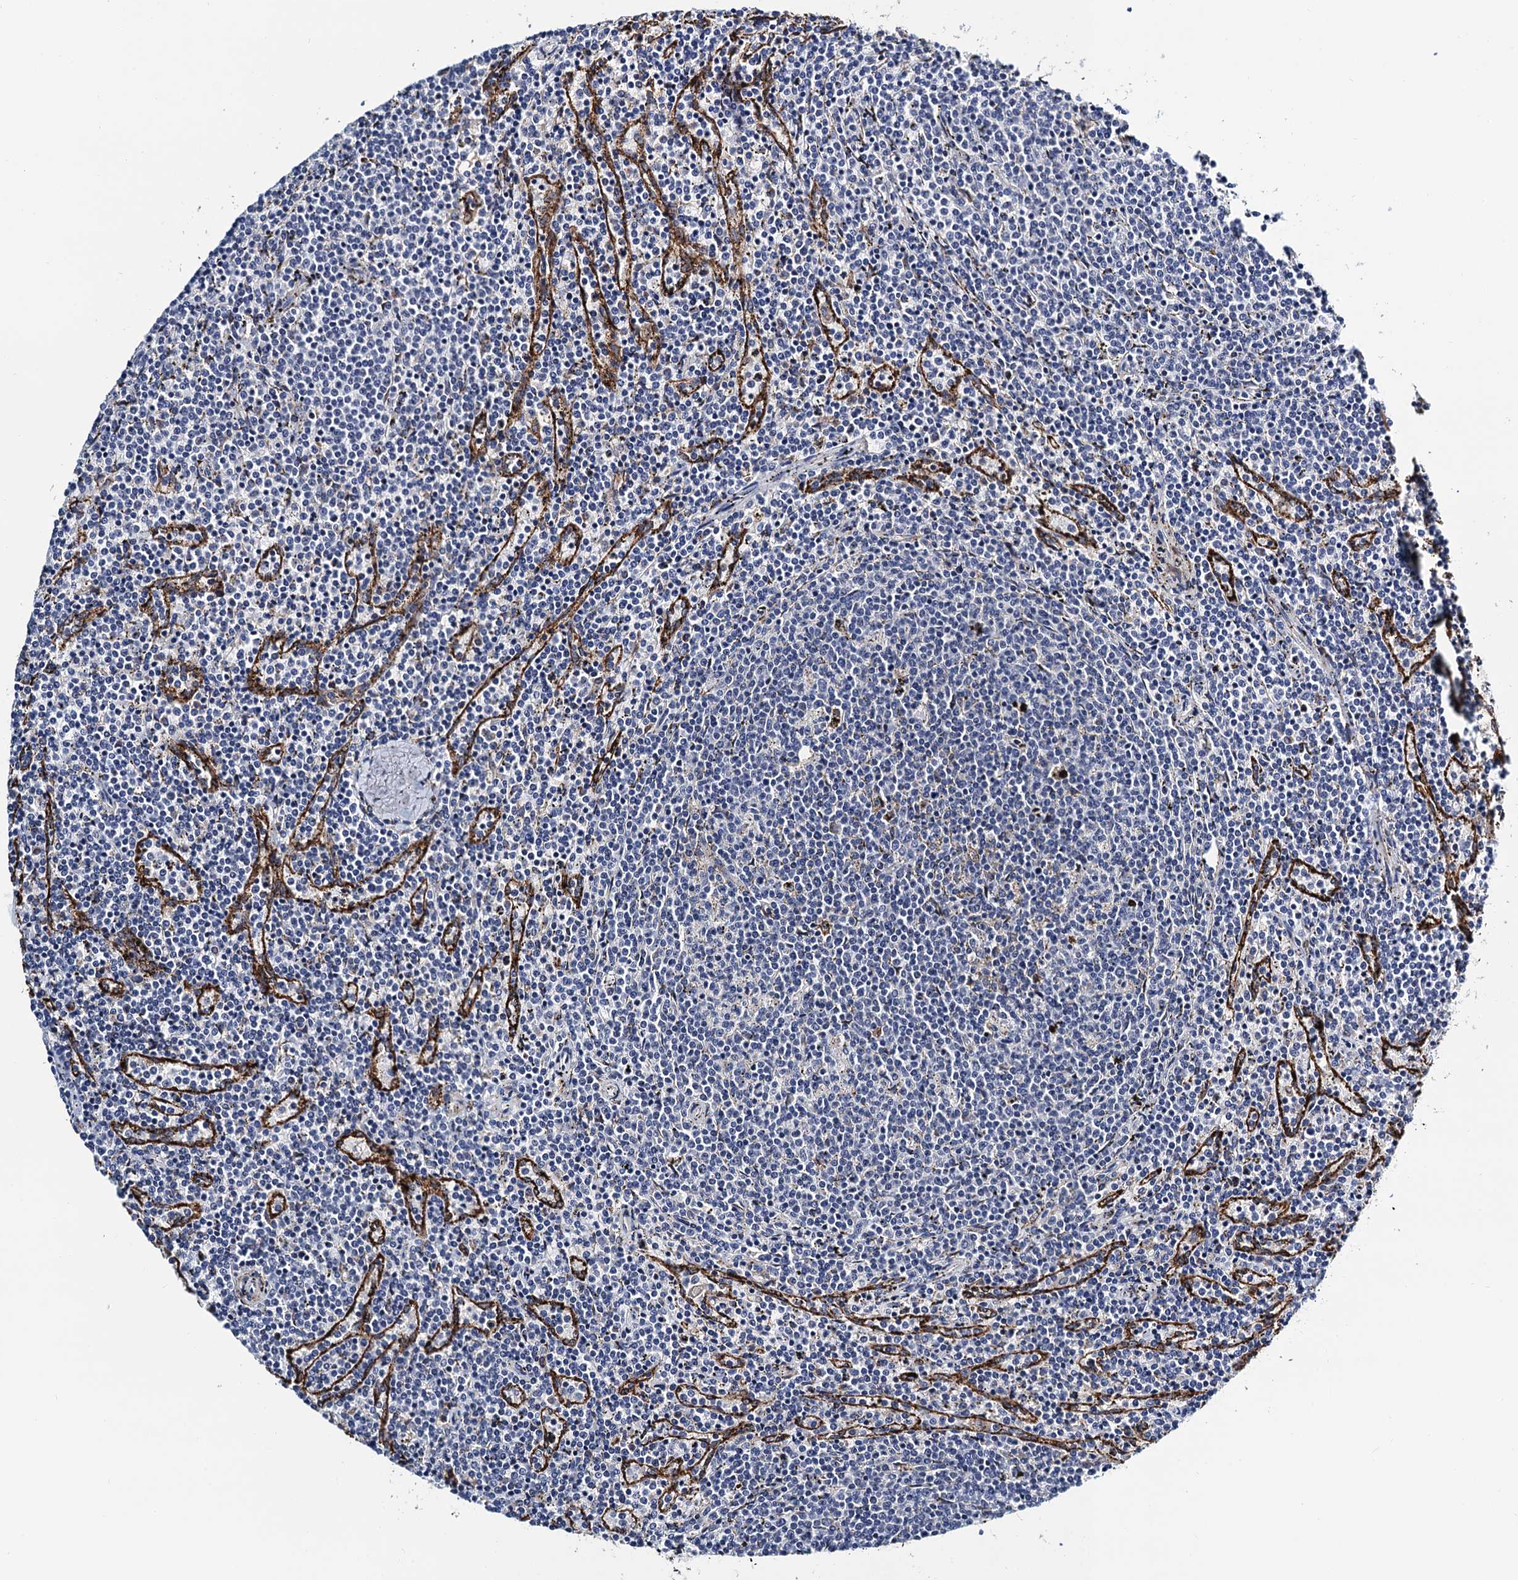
{"staining": {"intensity": "negative", "quantity": "none", "location": "none"}, "tissue": "lymphoma", "cell_type": "Tumor cells", "image_type": "cancer", "snomed": [{"axis": "morphology", "description": "Malignant lymphoma, non-Hodgkin's type, Low grade"}, {"axis": "topography", "description": "Spleen"}], "caption": "A micrograph of human lymphoma is negative for staining in tumor cells.", "gene": "SLC7A10", "patient": {"sex": "female", "age": 50}}